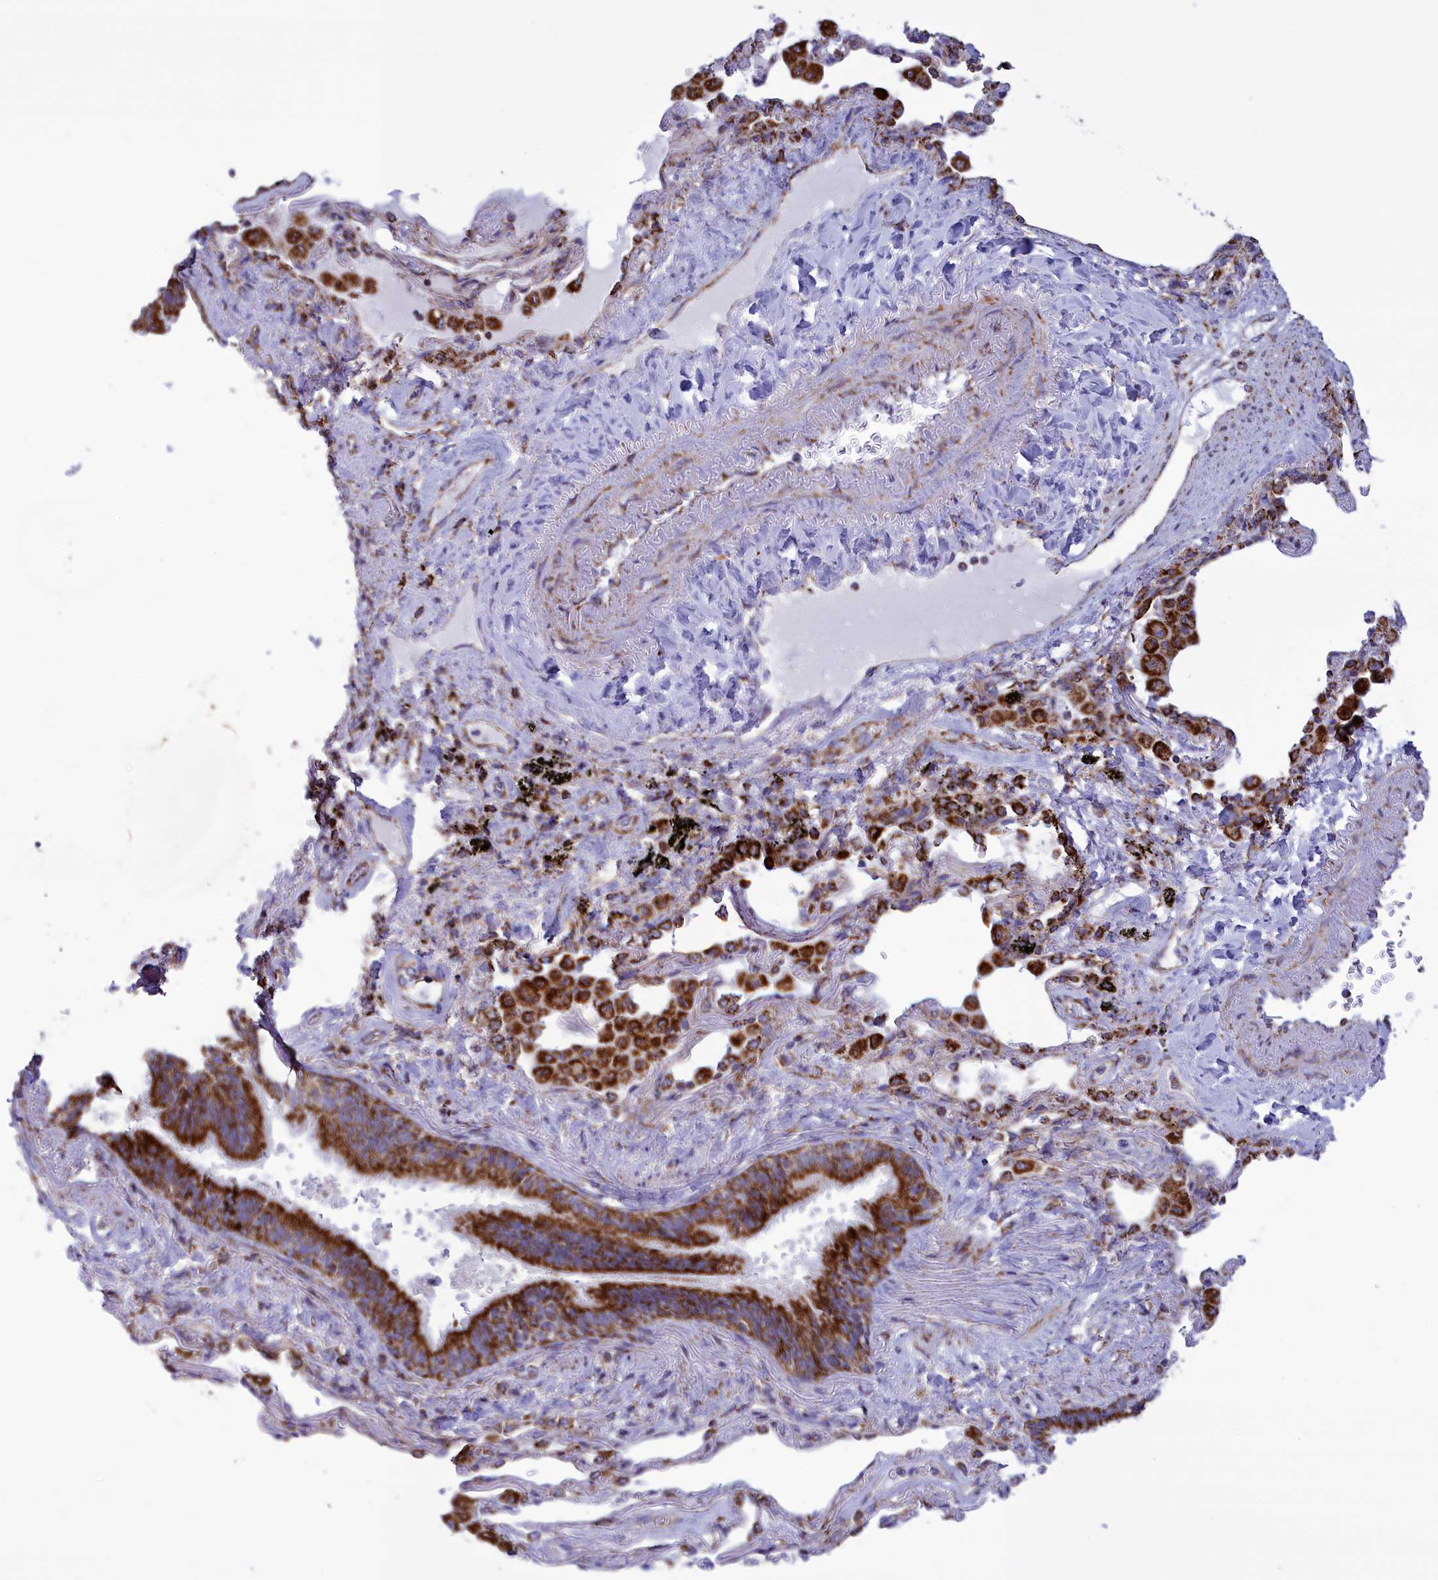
{"staining": {"intensity": "strong", "quantity": ">75%", "location": "cytoplasmic/membranous"}, "tissue": "lung cancer", "cell_type": "Tumor cells", "image_type": "cancer", "snomed": [{"axis": "morphology", "description": "Adenocarcinoma, NOS"}, {"axis": "topography", "description": "Lung"}], "caption": "The image demonstrates a brown stain indicating the presence of a protein in the cytoplasmic/membranous of tumor cells in lung cancer (adenocarcinoma).", "gene": "ISOC2", "patient": {"sex": "female", "age": 69}}